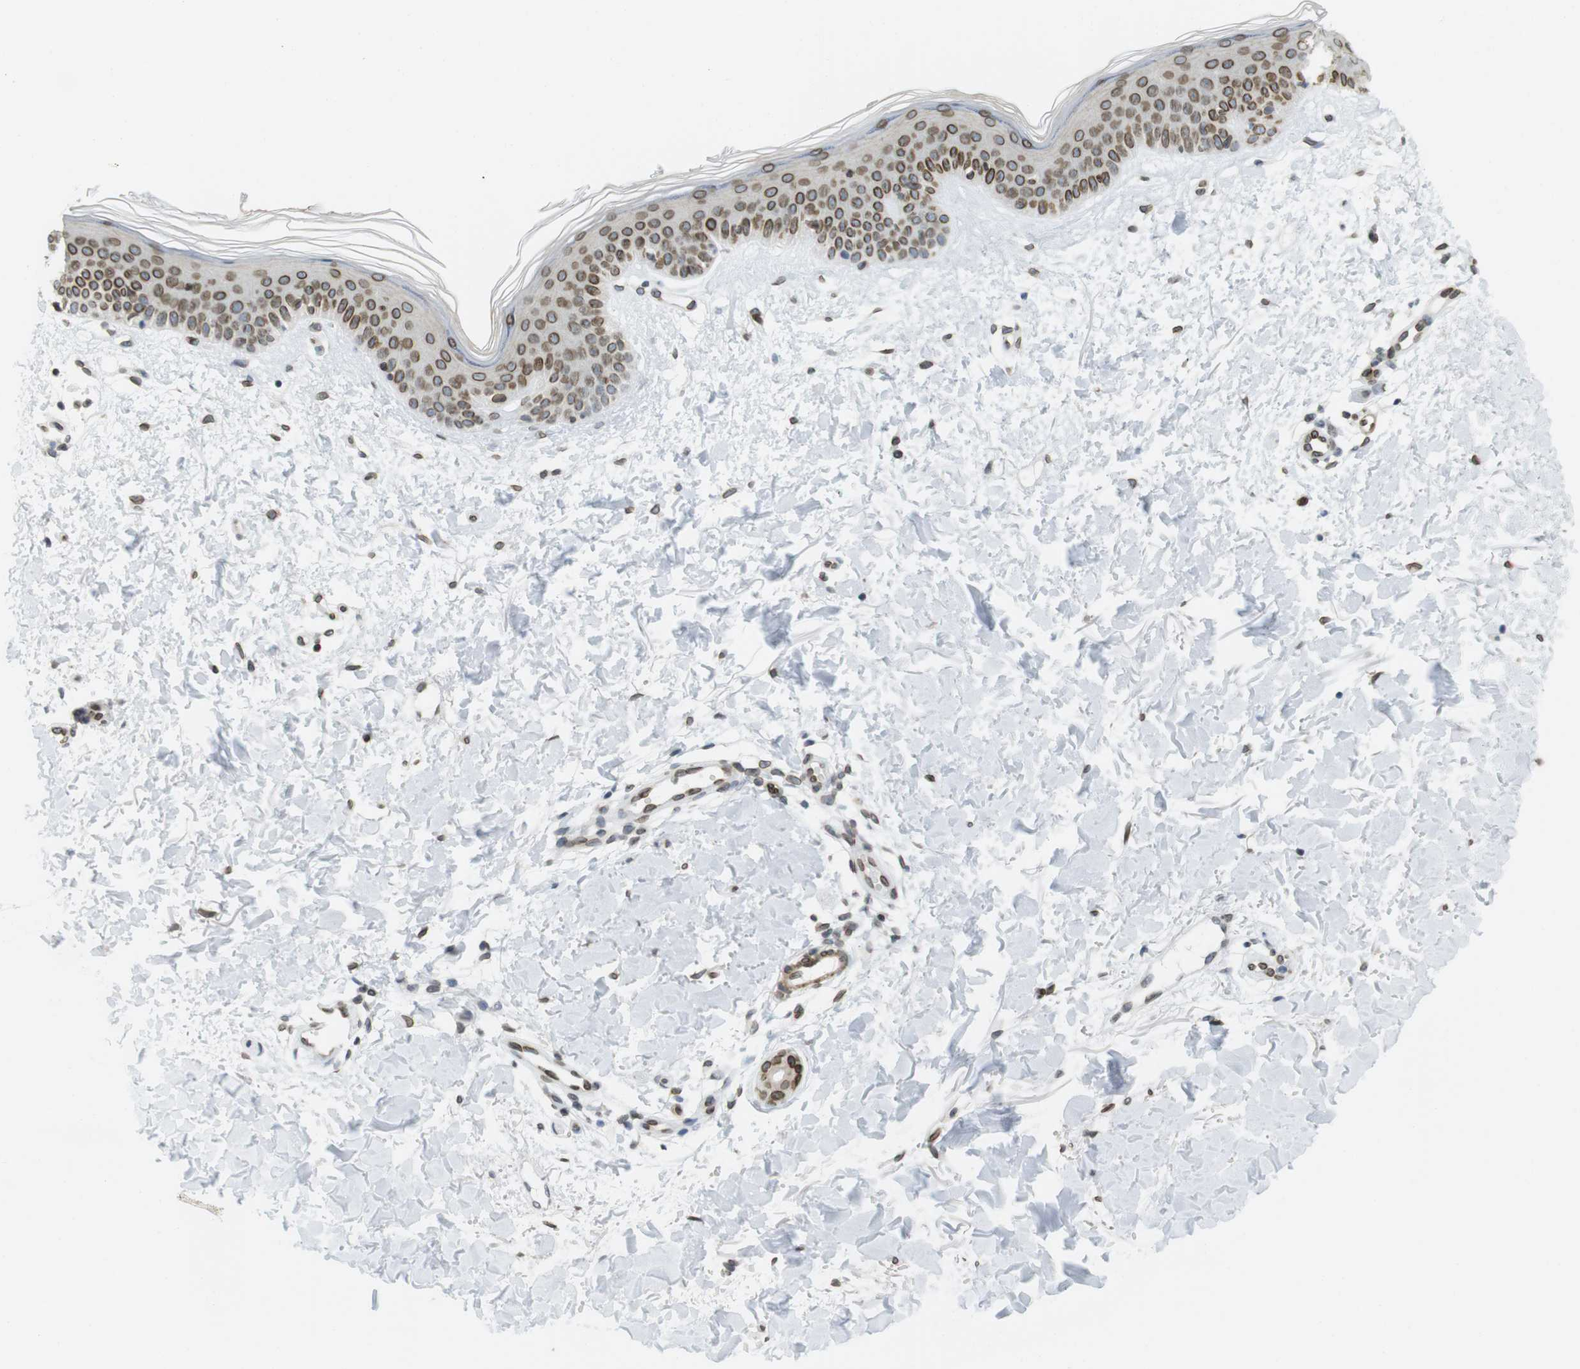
{"staining": {"intensity": "moderate", "quantity": ">75%", "location": "cytoplasmic/membranous,nuclear"}, "tissue": "skin", "cell_type": "Fibroblasts", "image_type": "normal", "snomed": [{"axis": "morphology", "description": "Normal tissue, NOS"}, {"axis": "topography", "description": "Skin"}], "caption": "Fibroblasts reveal medium levels of moderate cytoplasmic/membranous,nuclear positivity in about >75% of cells in unremarkable skin.", "gene": "ARL6IP6", "patient": {"sex": "female", "age": 56}}